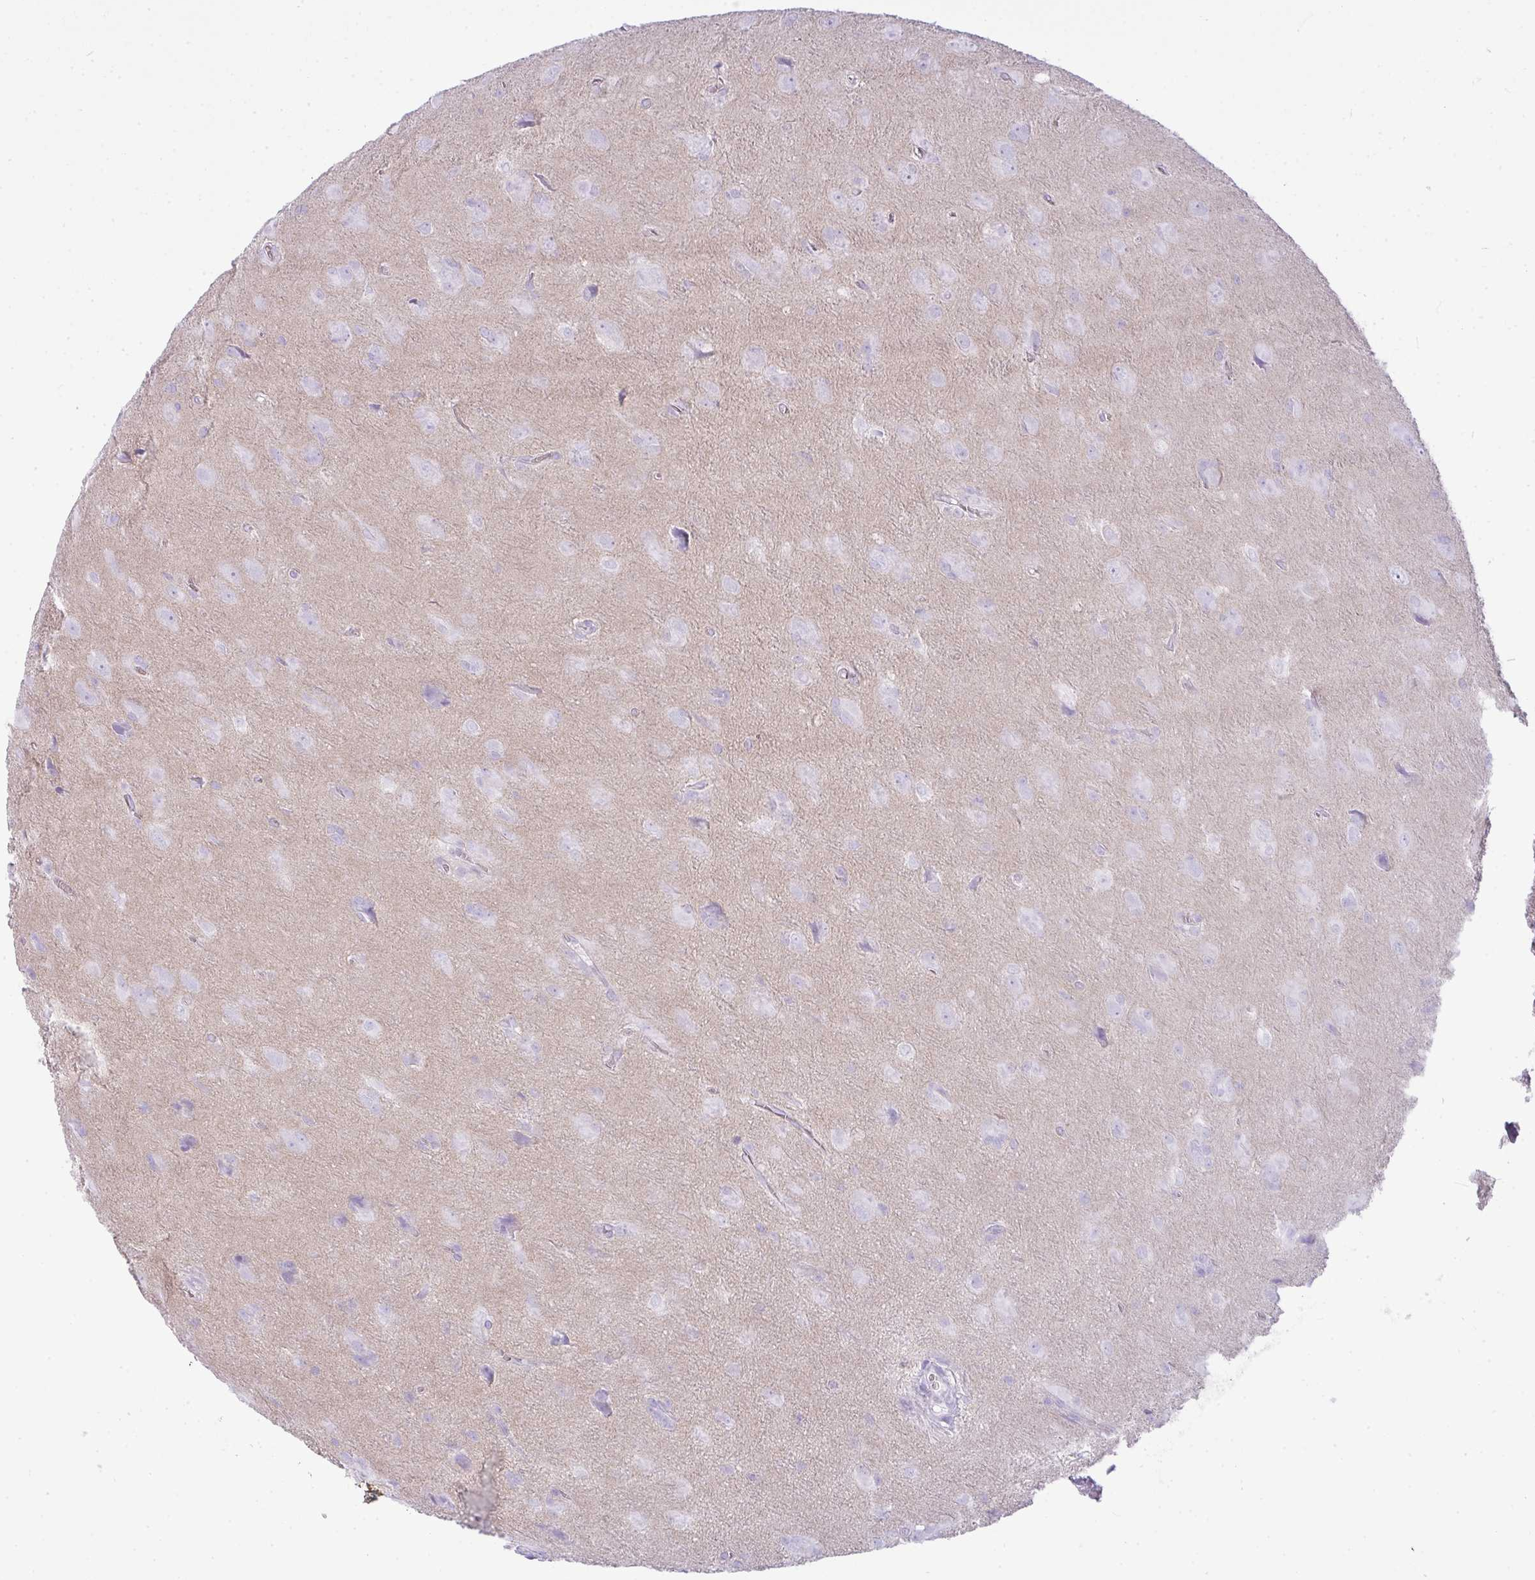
{"staining": {"intensity": "negative", "quantity": "none", "location": "none"}, "tissue": "glioma", "cell_type": "Tumor cells", "image_type": "cancer", "snomed": [{"axis": "morphology", "description": "Glioma, malignant, Low grade"}, {"axis": "topography", "description": "Brain"}], "caption": "This is a image of IHC staining of malignant glioma (low-grade), which shows no expression in tumor cells. (Stains: DAB immunohistochemistry (IHC) with hematoxylin counter stain, Microscopy: brightfield microscopy at high magnification).", "gene": "RASL10A", "patient": {"sex": "male", "age": 58}}